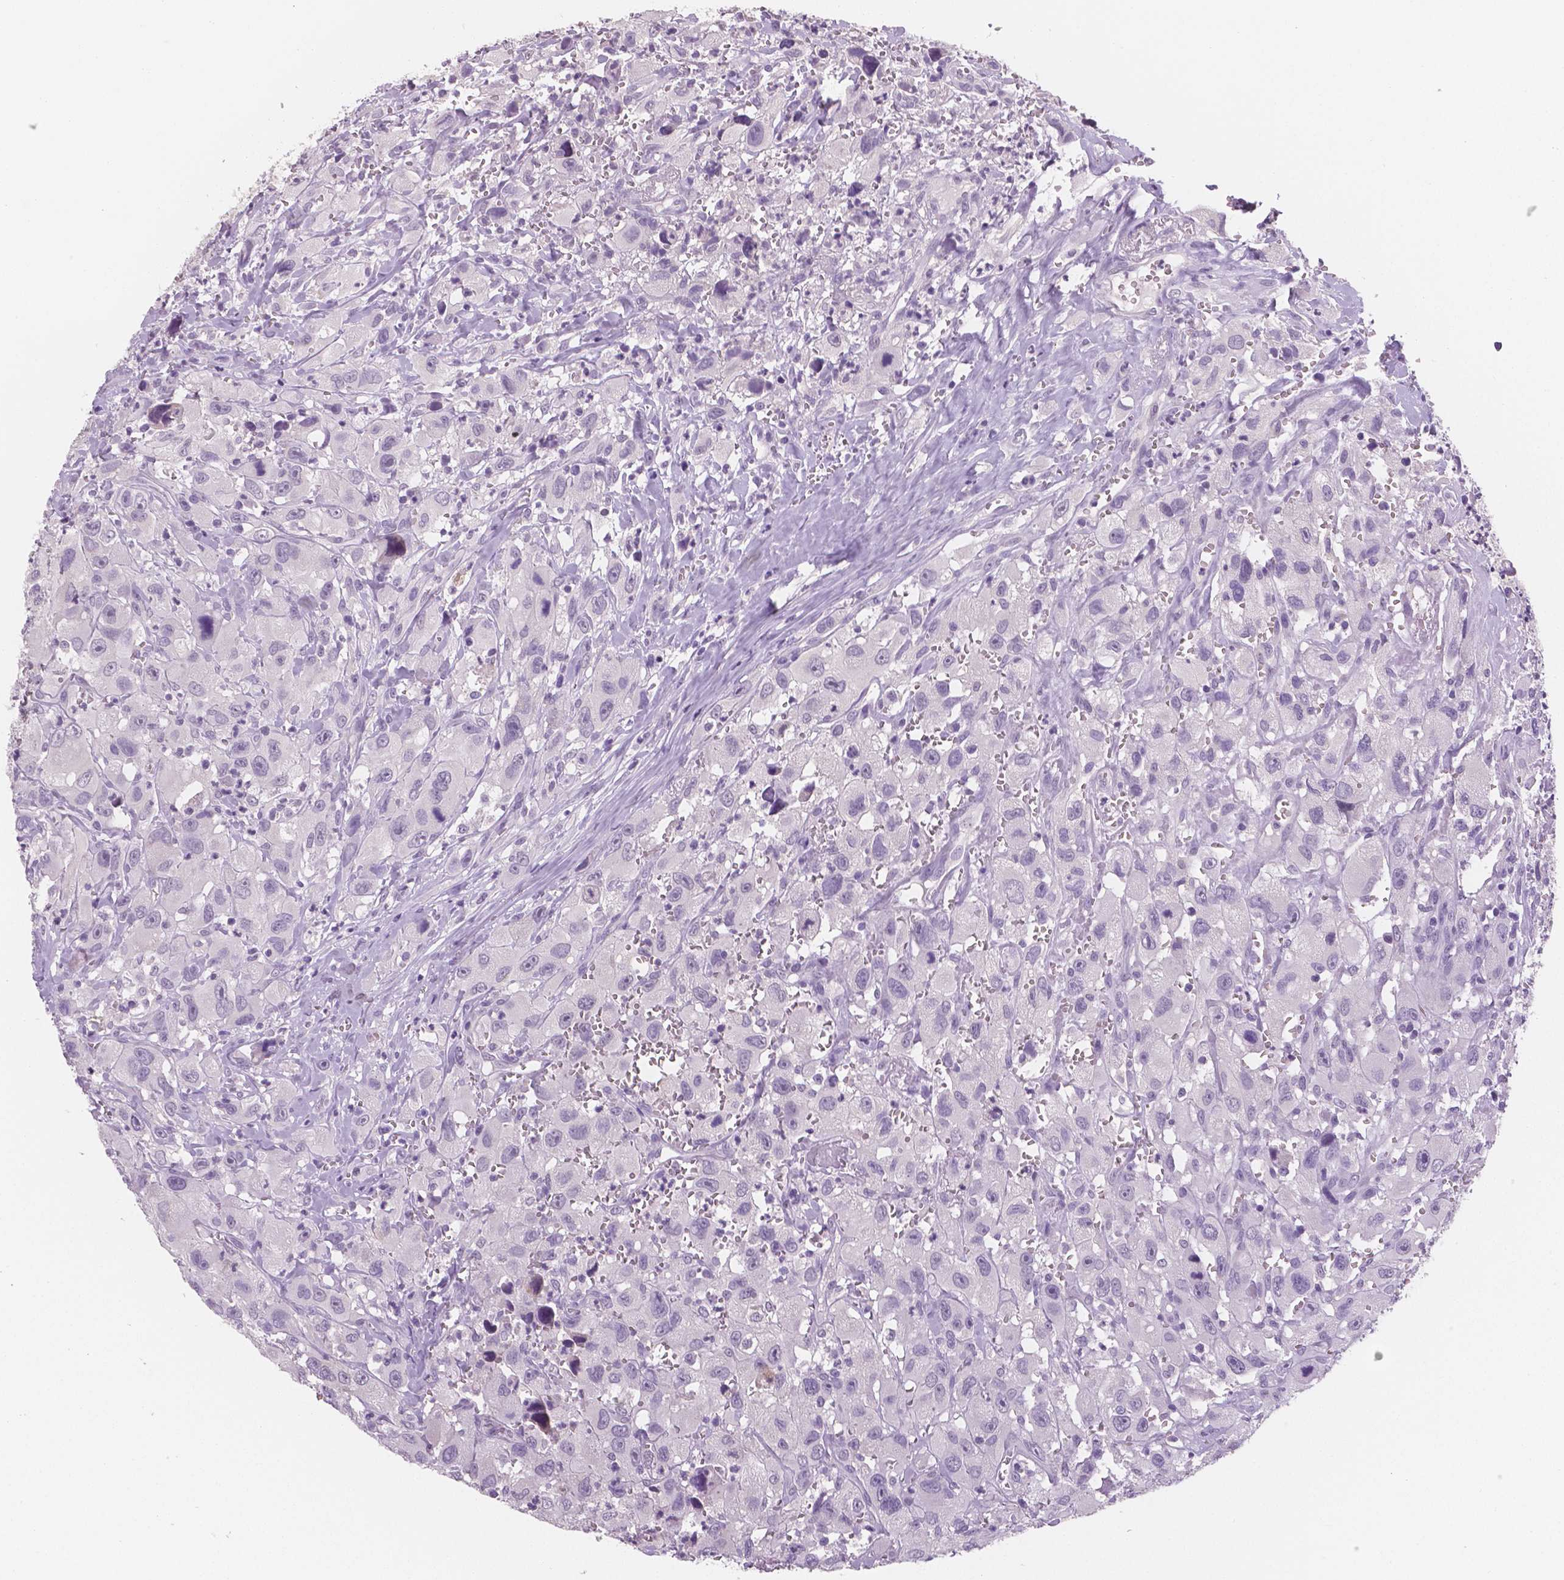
{"staining": {"intensity": "negative", "quantity": "none", "location": "none"}, "tissue": "head and neck cancer", "cell_type": "Tumor cells", "image_type": "cancer", "snomed": [{"axis": "morphology", "description": "Squamous cell carcinoma, NOS"}, {"axis": "morphology", "description": "Squamous cell carcinoma, metastatic, NOS"}, {"axis": "topography", "description": "Oral tissue"}, {"axis": "topography", "description": "Head-Neck"}], "caption": "Human head and neck cancer stained for a protein using immunohistochemistry (IHC) exhibits no positivity in tumor cells.", "gene": "TSPAN7", "patient": {"sex": "female", "age": 85}}